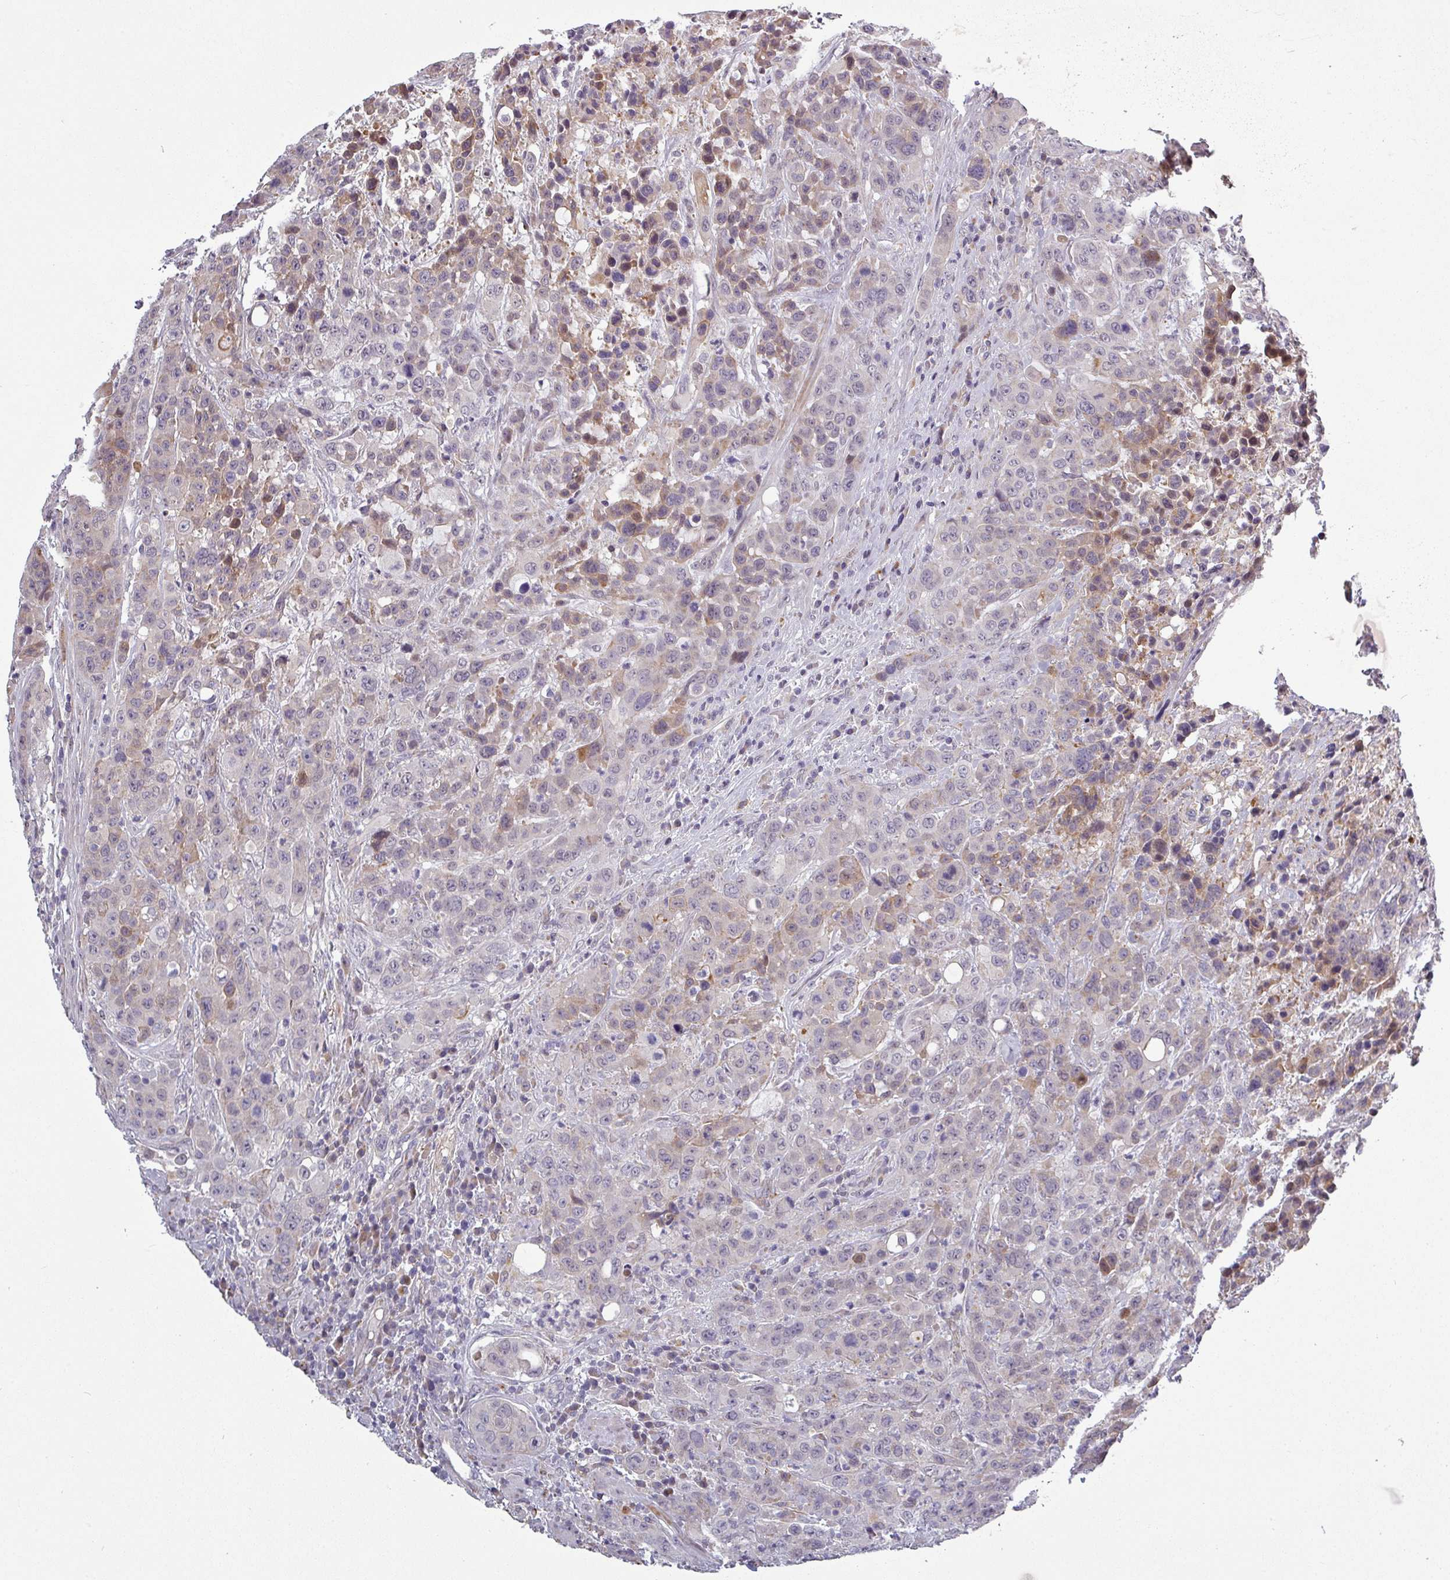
{"staining": {"intensity": "moderate", "quantity": "<25%", "location": "cytoplasmic/membranous"}, "tissue": "colorectal cancer", "cell_type": "Tumor cells", "image_type": "cancer", "snomed": [{"axis": "morphology", "description": "Adenocarcinoma, NOS"}, {"axis": "topography", "description": "Colon"}], "caption": "Immunohistochemistry (IHC) photomicrograph of human colorectal cancer stained for a protein (brown), which exhibits low levels of moderate cytoplasmic/membranous positivity in about <25% of tumor cells.", "gene": "C2orf16", "patient": {"sex": "male", "age": 62}}